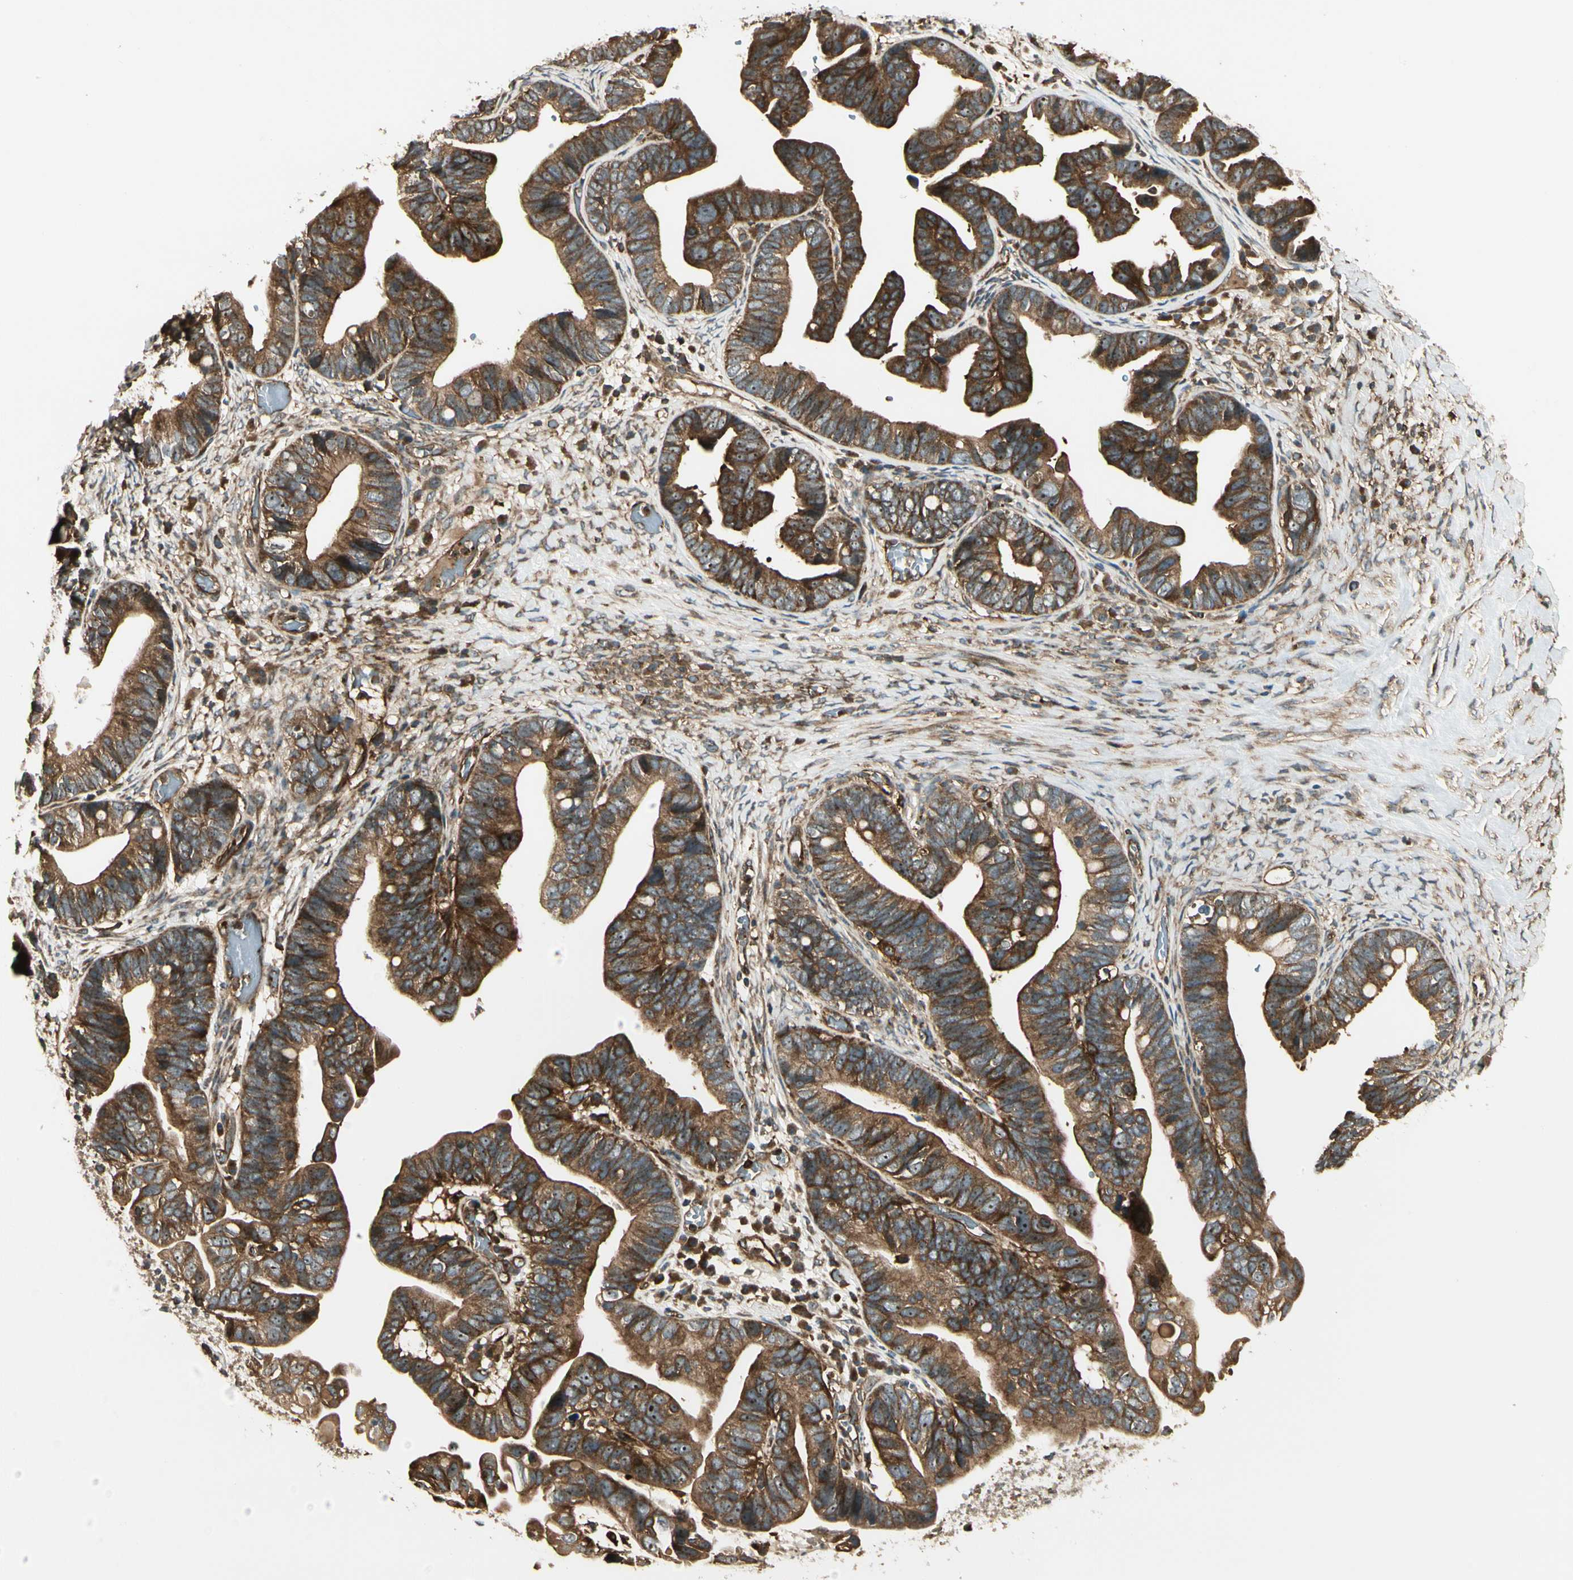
{"staining": {"intensity": "strong", "quantity": ">75%", "location": "cytoplasmic/membranous"}, "tissue": "ovarian cancer", "cell_type": "Tumor cells", "image_type": "cancer", "snomed": [{"axis": "morphology", "description": "Cystadenocarcinoma, serous, NOS"}, {"axis": "topography", "description": "Ovary"}], "caption": "Strong cytoplasmic/membranous expression is present in about >75% of tumor cells in ovarian cancer. (Brightfield microscopy of DAB IHC at high magnification).", "gene": "FKBP15", "patient": {"sex": "female", "age": 56}}